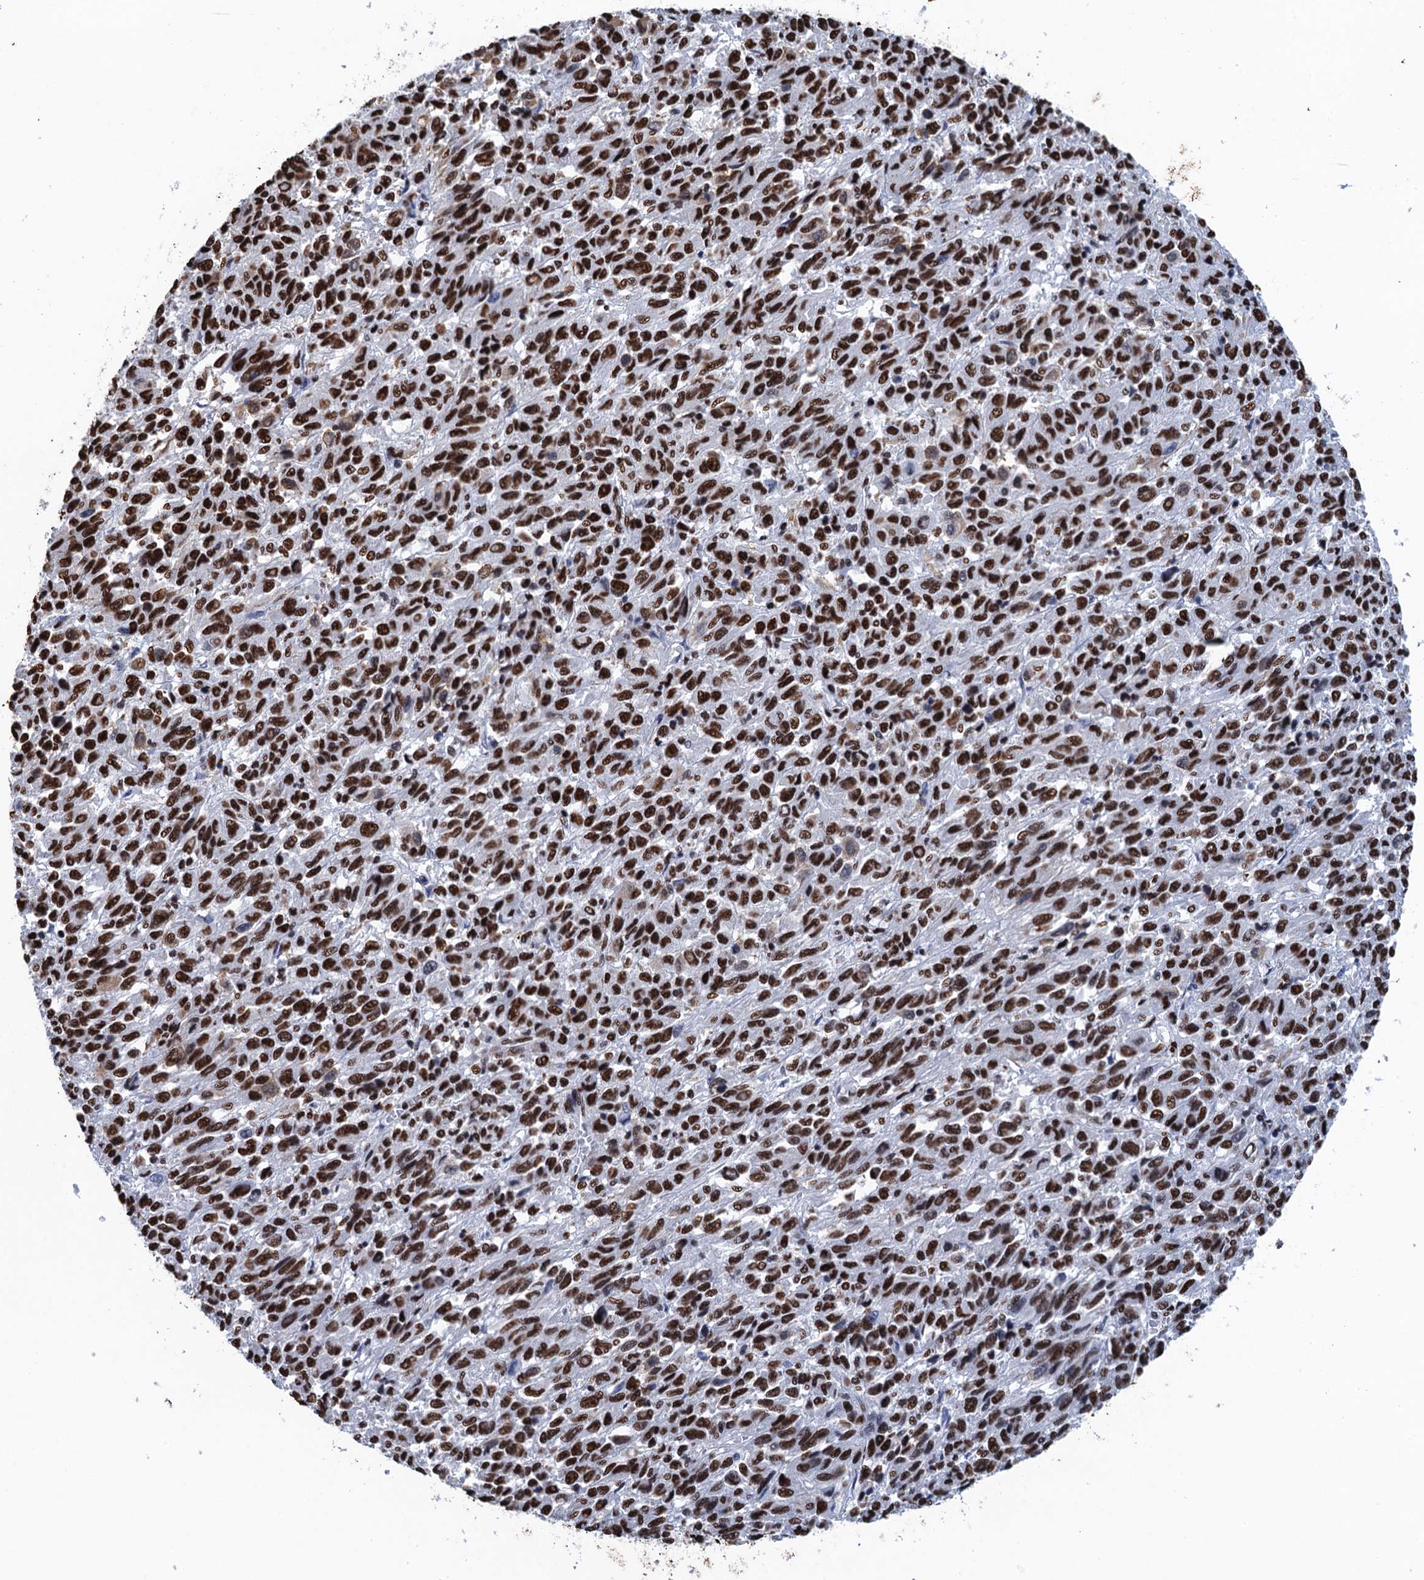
{"staining": {"intensity": "strong", "quantity": ">75%", "location": "nuclear"}, "tissue": "melanoma", "cell_type": "Tumor cells", "image_type": "cancer", "snomed": [{"axis": "morphology", "description": "Malignant melanoma, Metastatic site"}, {"axis": "topography", "description": "Lung"}], "caption": "Tumor cells display strong nuclear positivity in about >75% of cells in melanoma.", "gene": "UBA2", "patient": {"sex": "male", "age": 64}}